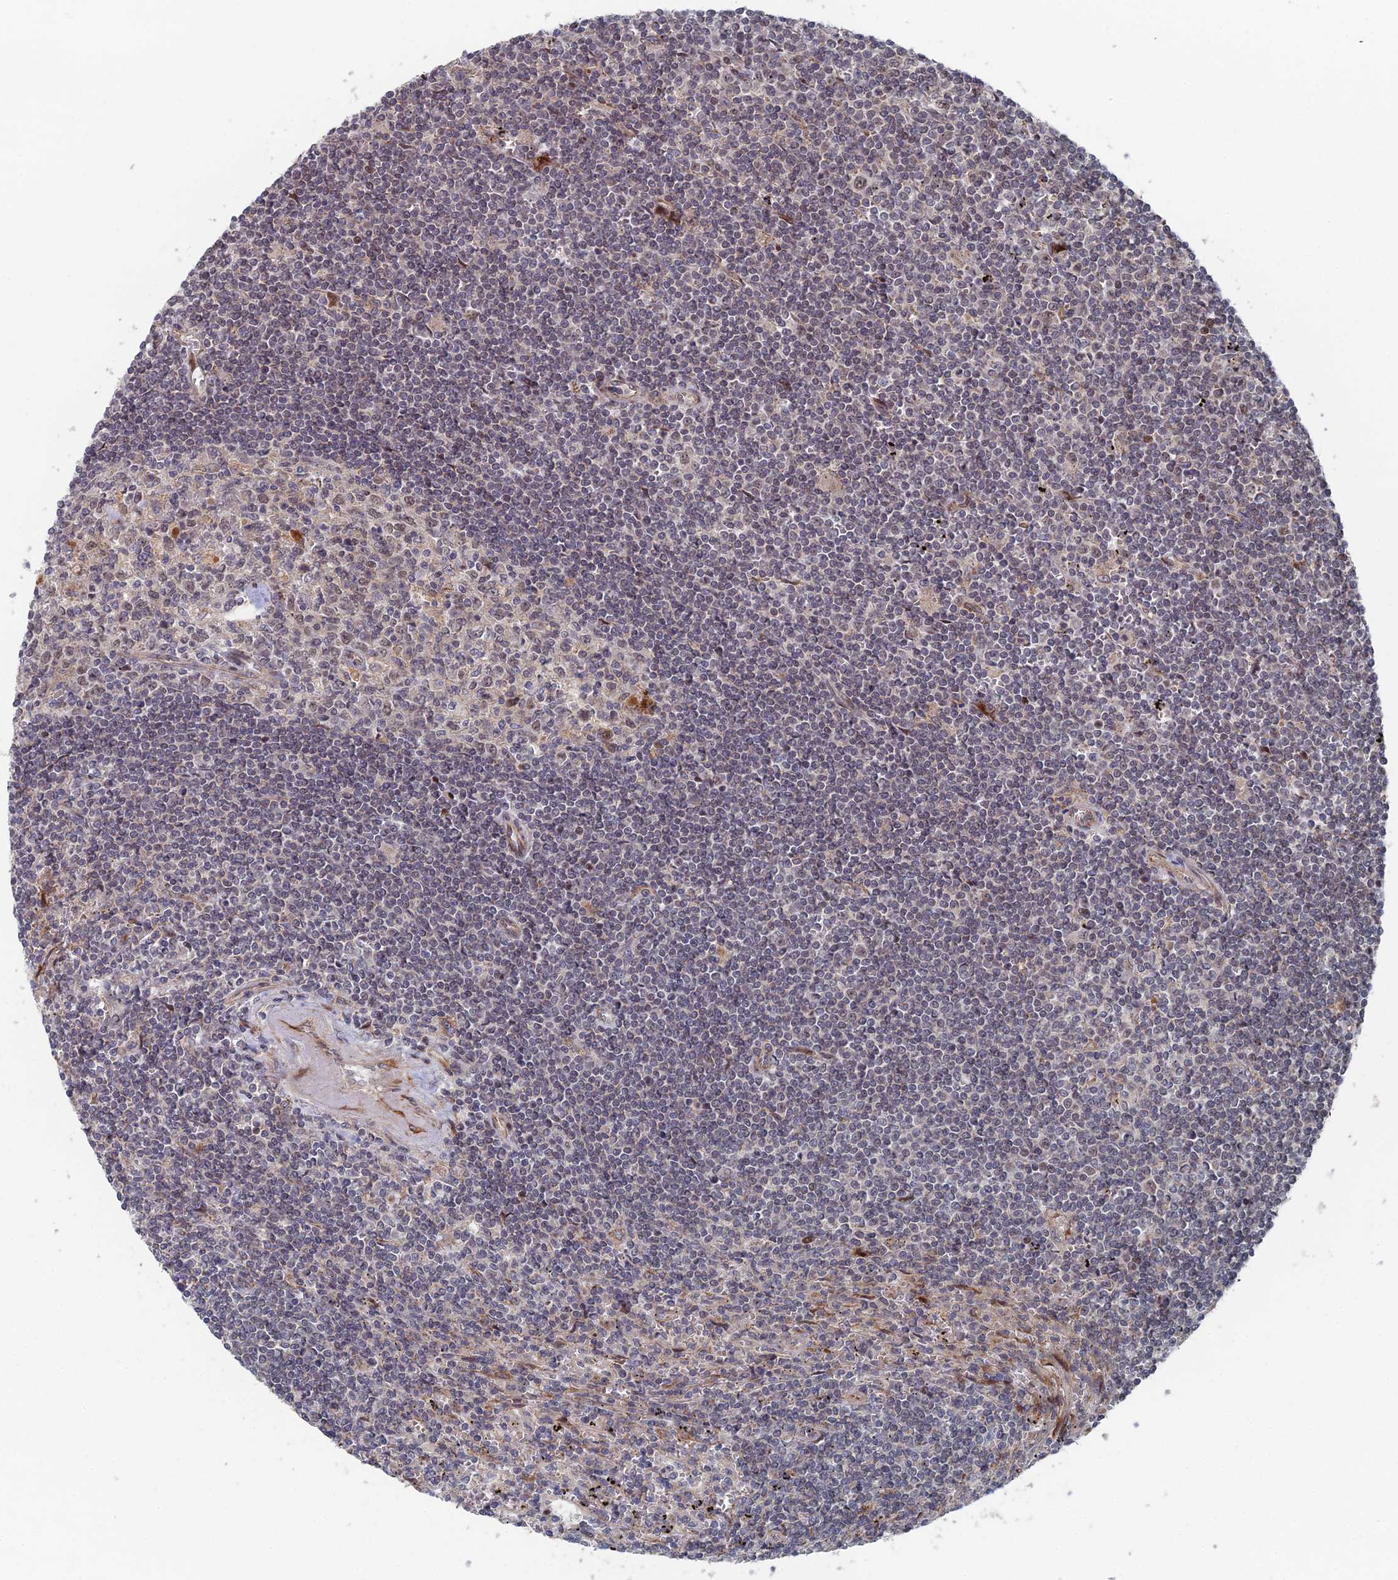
{"staining": {"intensity": "negative", "quantity": "none", "location": "none"}, "tissue": "lymphoma", "cell_type": "Tumor cells", "image_type": "cancer", "snomed": [{"axis": "morphology", "description": "Malignant lymphoma, non-Hodgkin's type, Low grade"}, {"axis": "topography", "description": "Spleen"}], "caption": "Protein analysis of malignant lymphoma, non-Hodgkin's type (low-grade) shows no significant positivity in tumor cells. Nuclei are stained in blue.", "gene": "GTF2IRD1", "patient": {"sex": "male", "age": 76}}